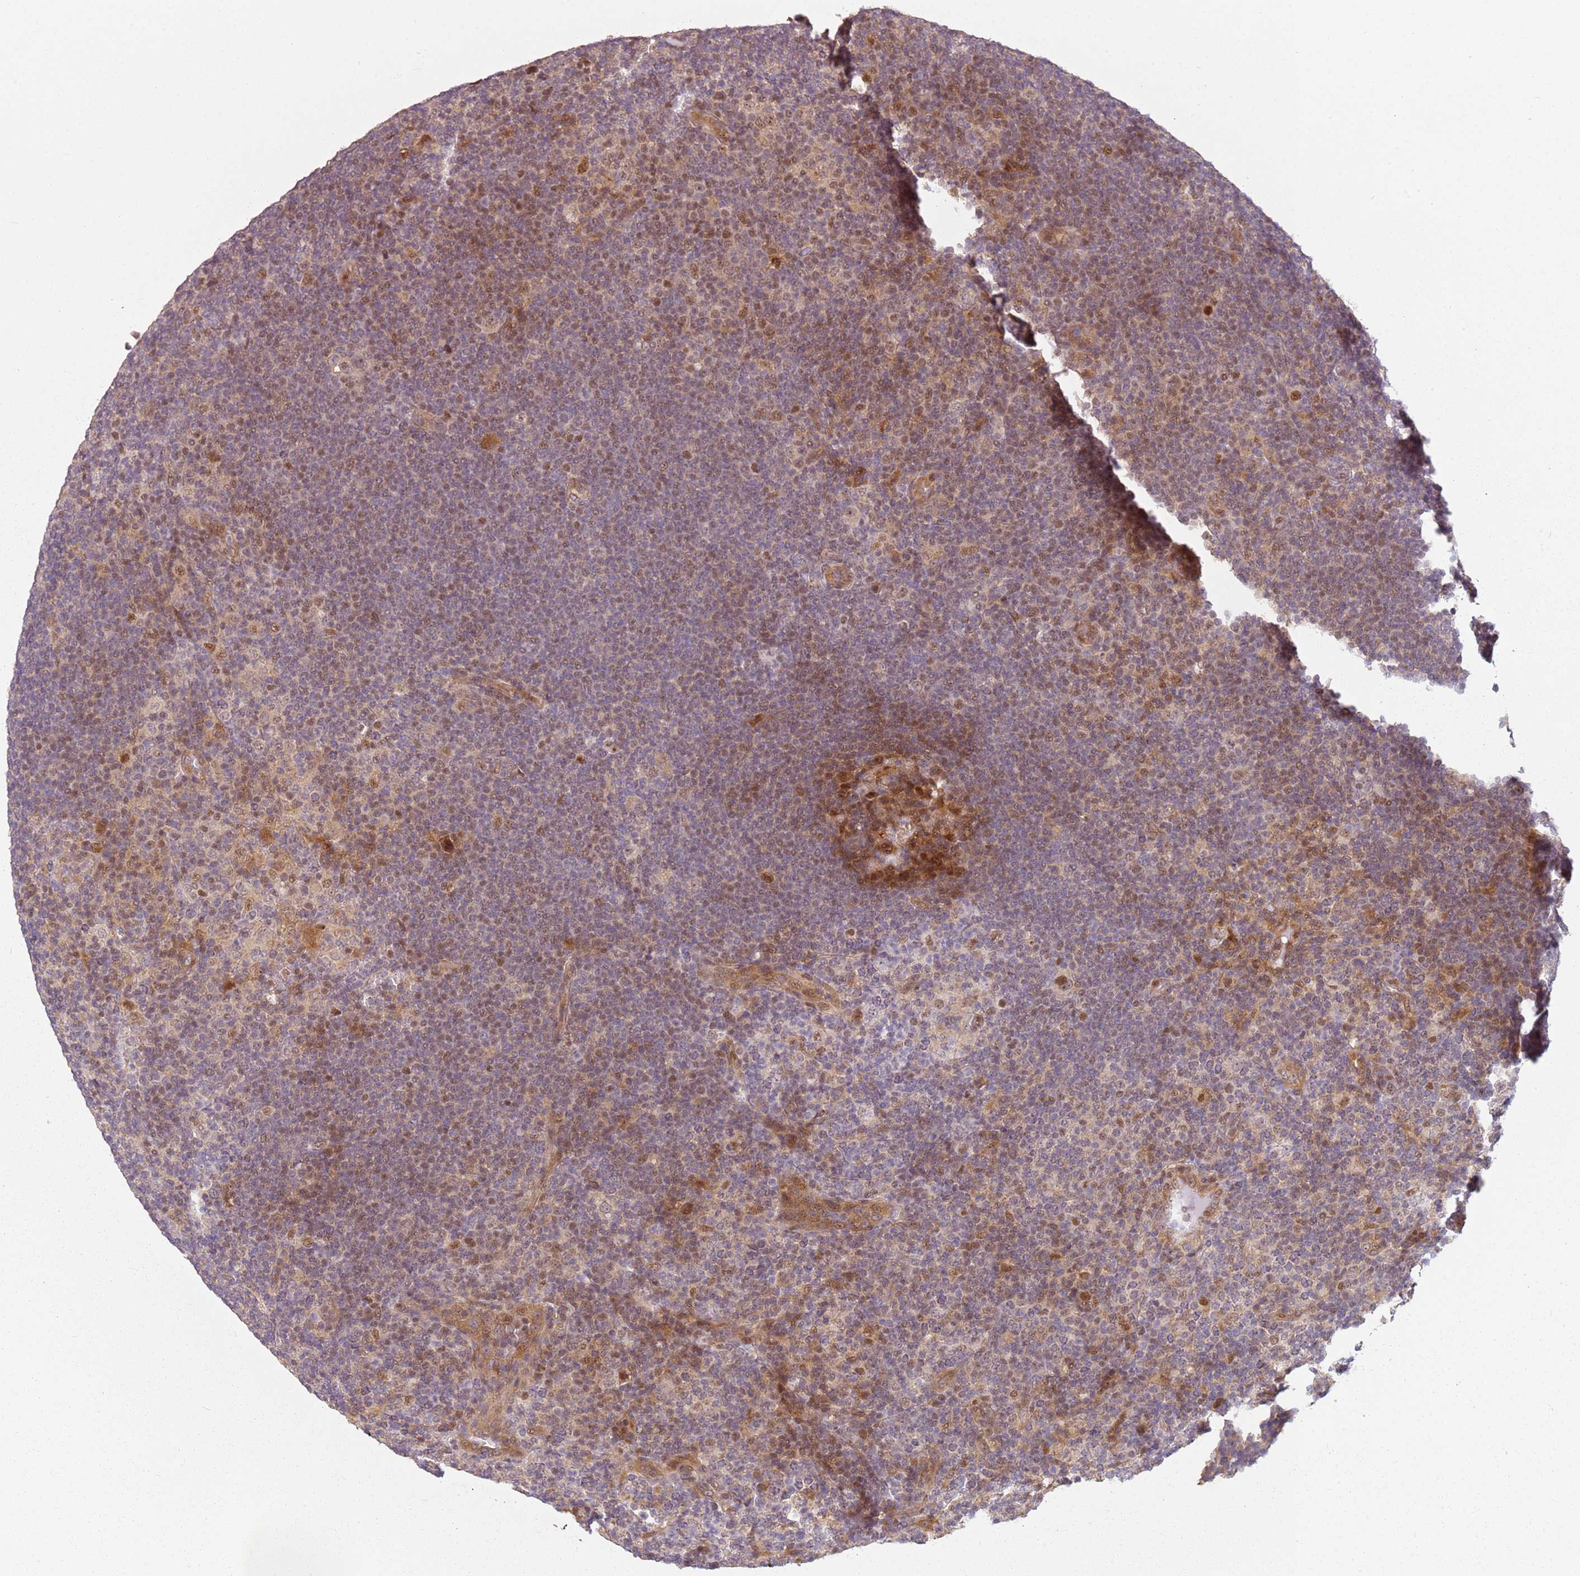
{"staining": {"intensity": "moderate", "quantity": ">75%", "location": "cytoplasmic/membranous,nuclear"}, "tissue": "lymphoma", "cell_type": "Tumor cells", "image_type": "cancer", "snomed": [{"axis": "morphology", "description": "Hodgkin's disease, NOS"}, {"axis": "topography", "description": "Lymph node"}], "caption": "A brown stain highlights moderate cytoplasmic/membranous and nuclear staining of a protein in human lymphoma tumor cells.", "gene": "CHURC1", "patient": {"sex": "female", "age": 57}}